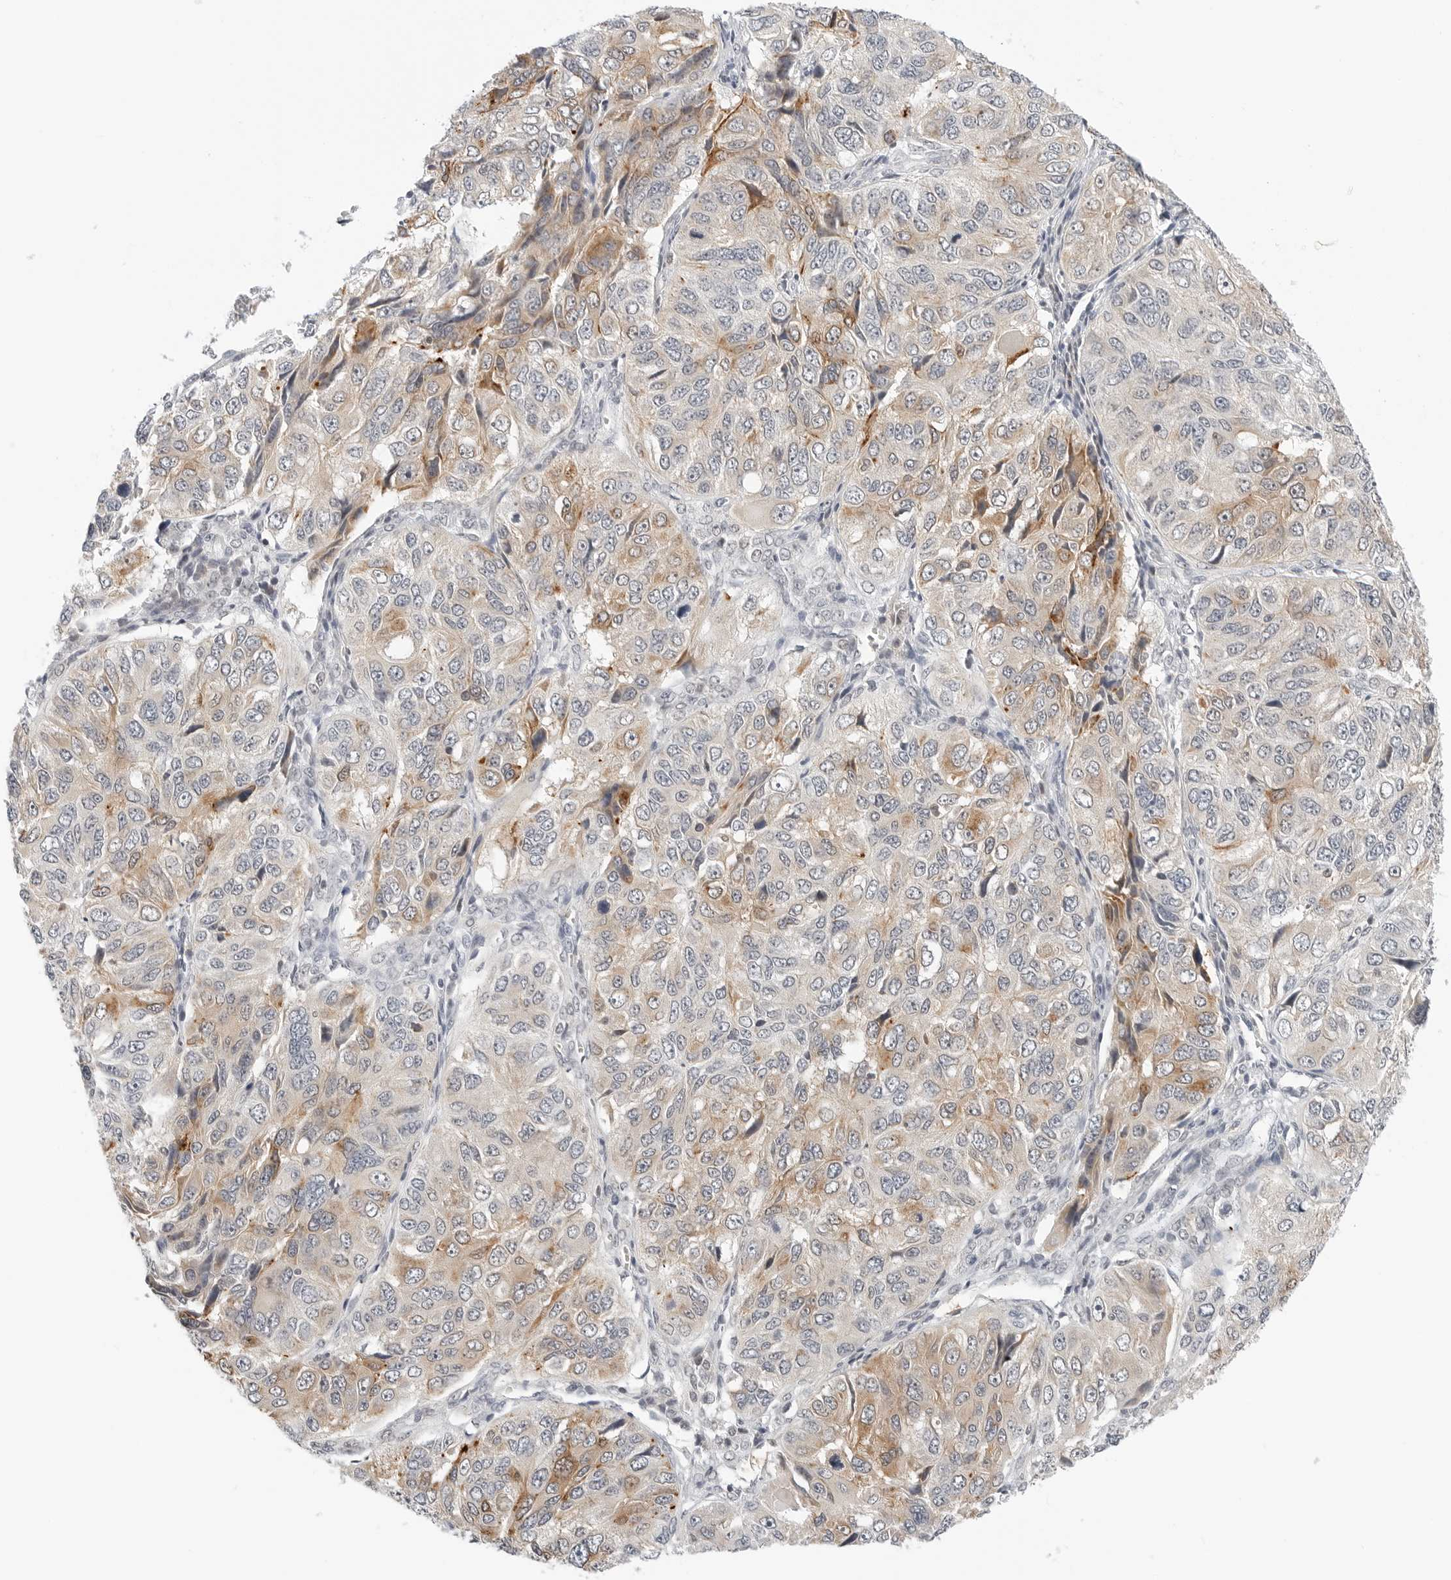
{"staining": {"intensity": "moderate", "quantity": "25%-75%", "location": "cytoplasmic/membranous"}, "tissue": "ovarian cancer", "cell_type": "Tumor cells", "image_type": "cancer", "snomed": [{"axis": "morphology", "description": "Carcinoma, endometroid"}, {"axis": "topography", "description": "Ovary"}], "caption": "There is medium levels of moderate cytoplasmic/membranous expression in tumor cells of endometroid carcinoma (ovarian), as demonstrated by immunohistochemical staining (brown color).", "gene": "TSEN2", "patient": {"sex": "female", "age": 51}}